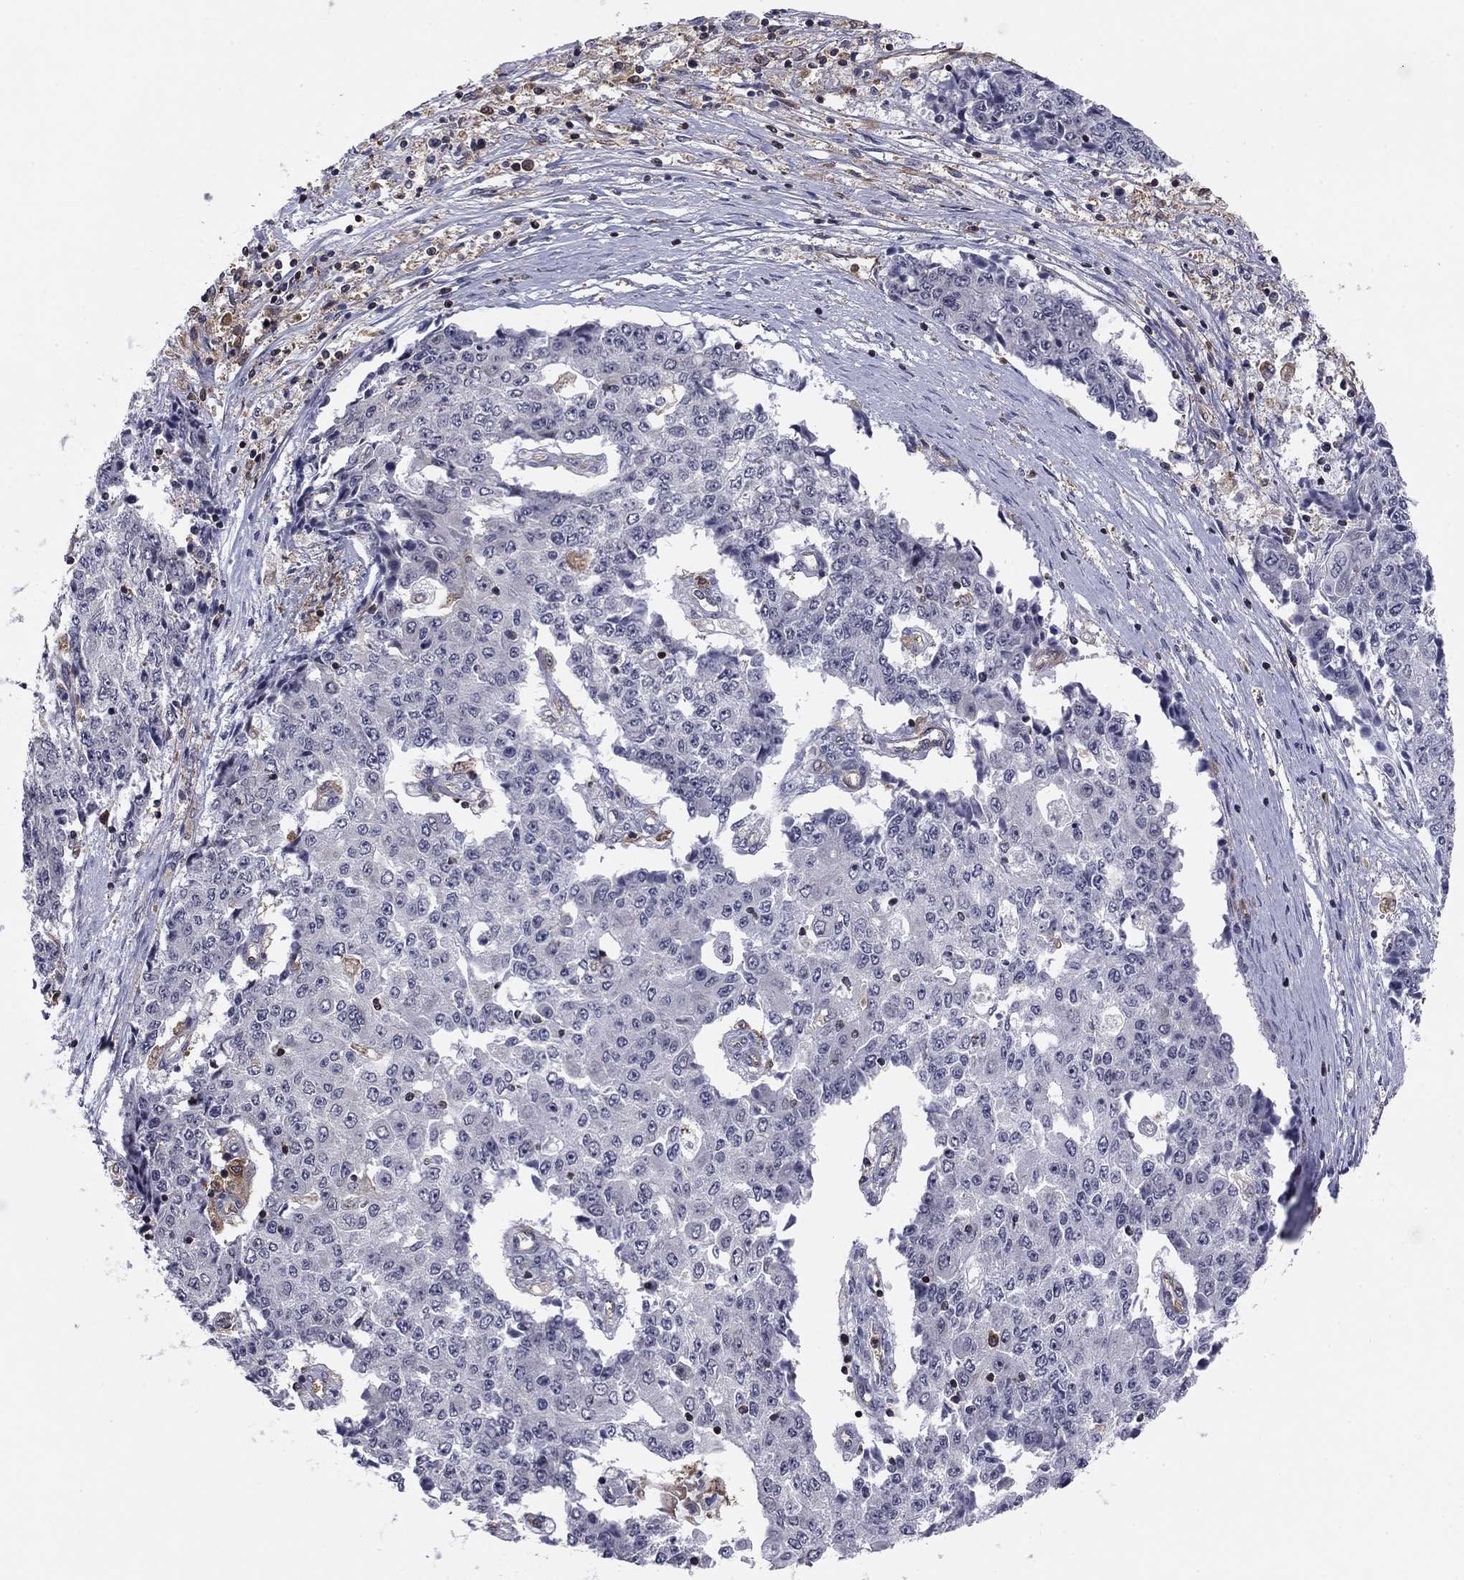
{"staining": {"intensity": "negative", "quantity": "none", "location": "none"}, "tissue": "ovarian cancer", "cell_type": "Tumor cells", "image_type": "cancer", "snomed": [{"axis": "morphology", "description": "Carcinoma, endometroid"}, {"axis": "topography", "description": "Ovary"}], "caption": "Ovarian cancer was stained to show a protein in brown. There is no significant expression in tumor cells.", "gene": "PLCB2", "patient": {"sex": "female", "age": 42}}